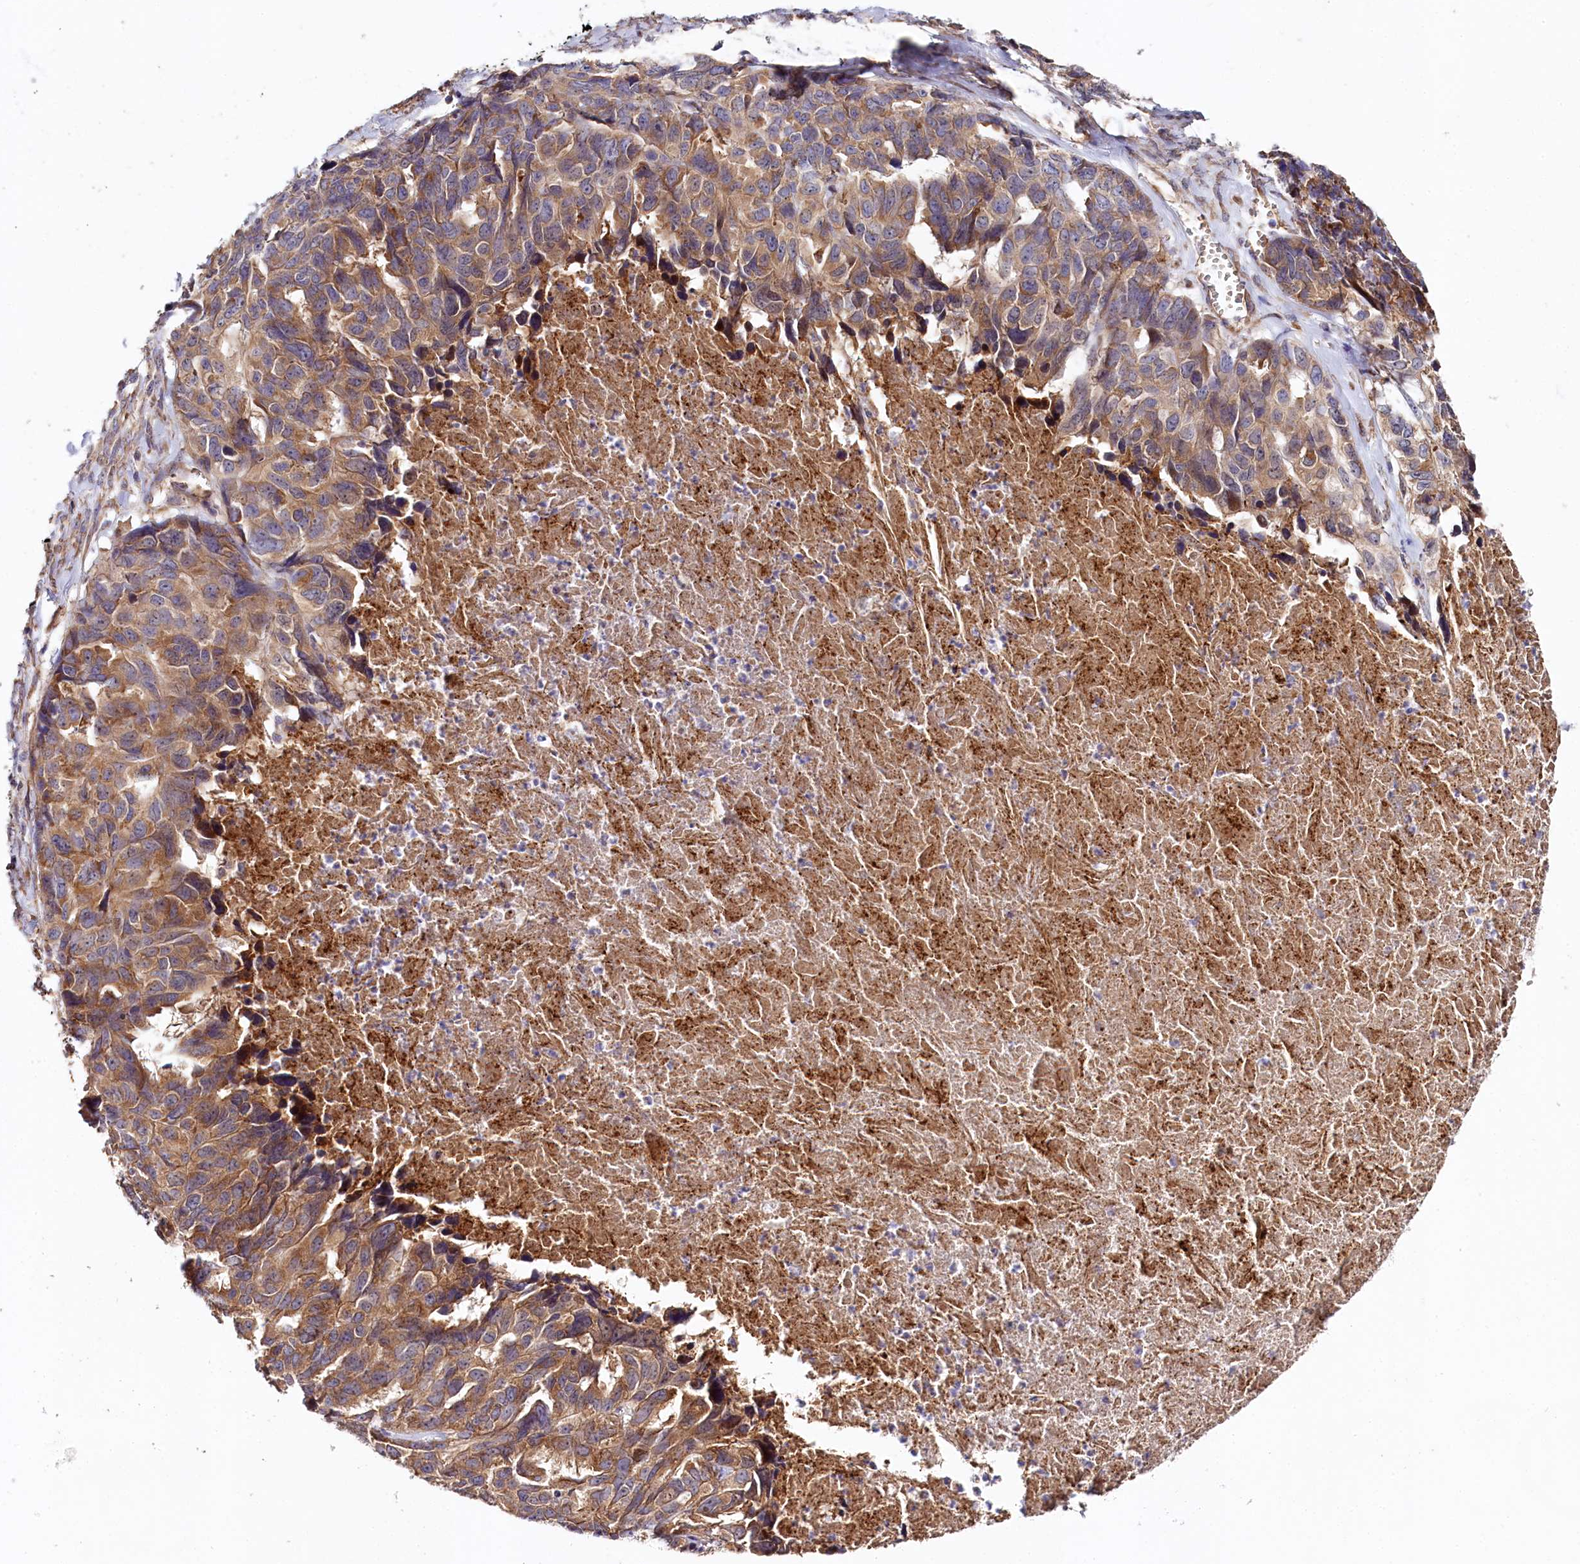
{"staining": {"intensity": "moderate", "quantity": ">75%", "location": "cytoplasmic/membranous"}, "tissue": "ovarian cancer", "cell_type": "Tumor cells", "image_type": "cancer", "snomed": [{"axis": "morphology", "description": "Cystadenocarcinoma, serous, NOS"}, {"axis": "topography", "description": "Ovary"}], "caption": "Protein analysis of ovarian cancer tissue reveals moderate cytoplasmic/membranous staining in about >75% of tumor cells. (Brightfield microscopy of DAB IHC at high magnification).", "gene": "SPATS2", "patient": {"sex": "female", "age": 79}}